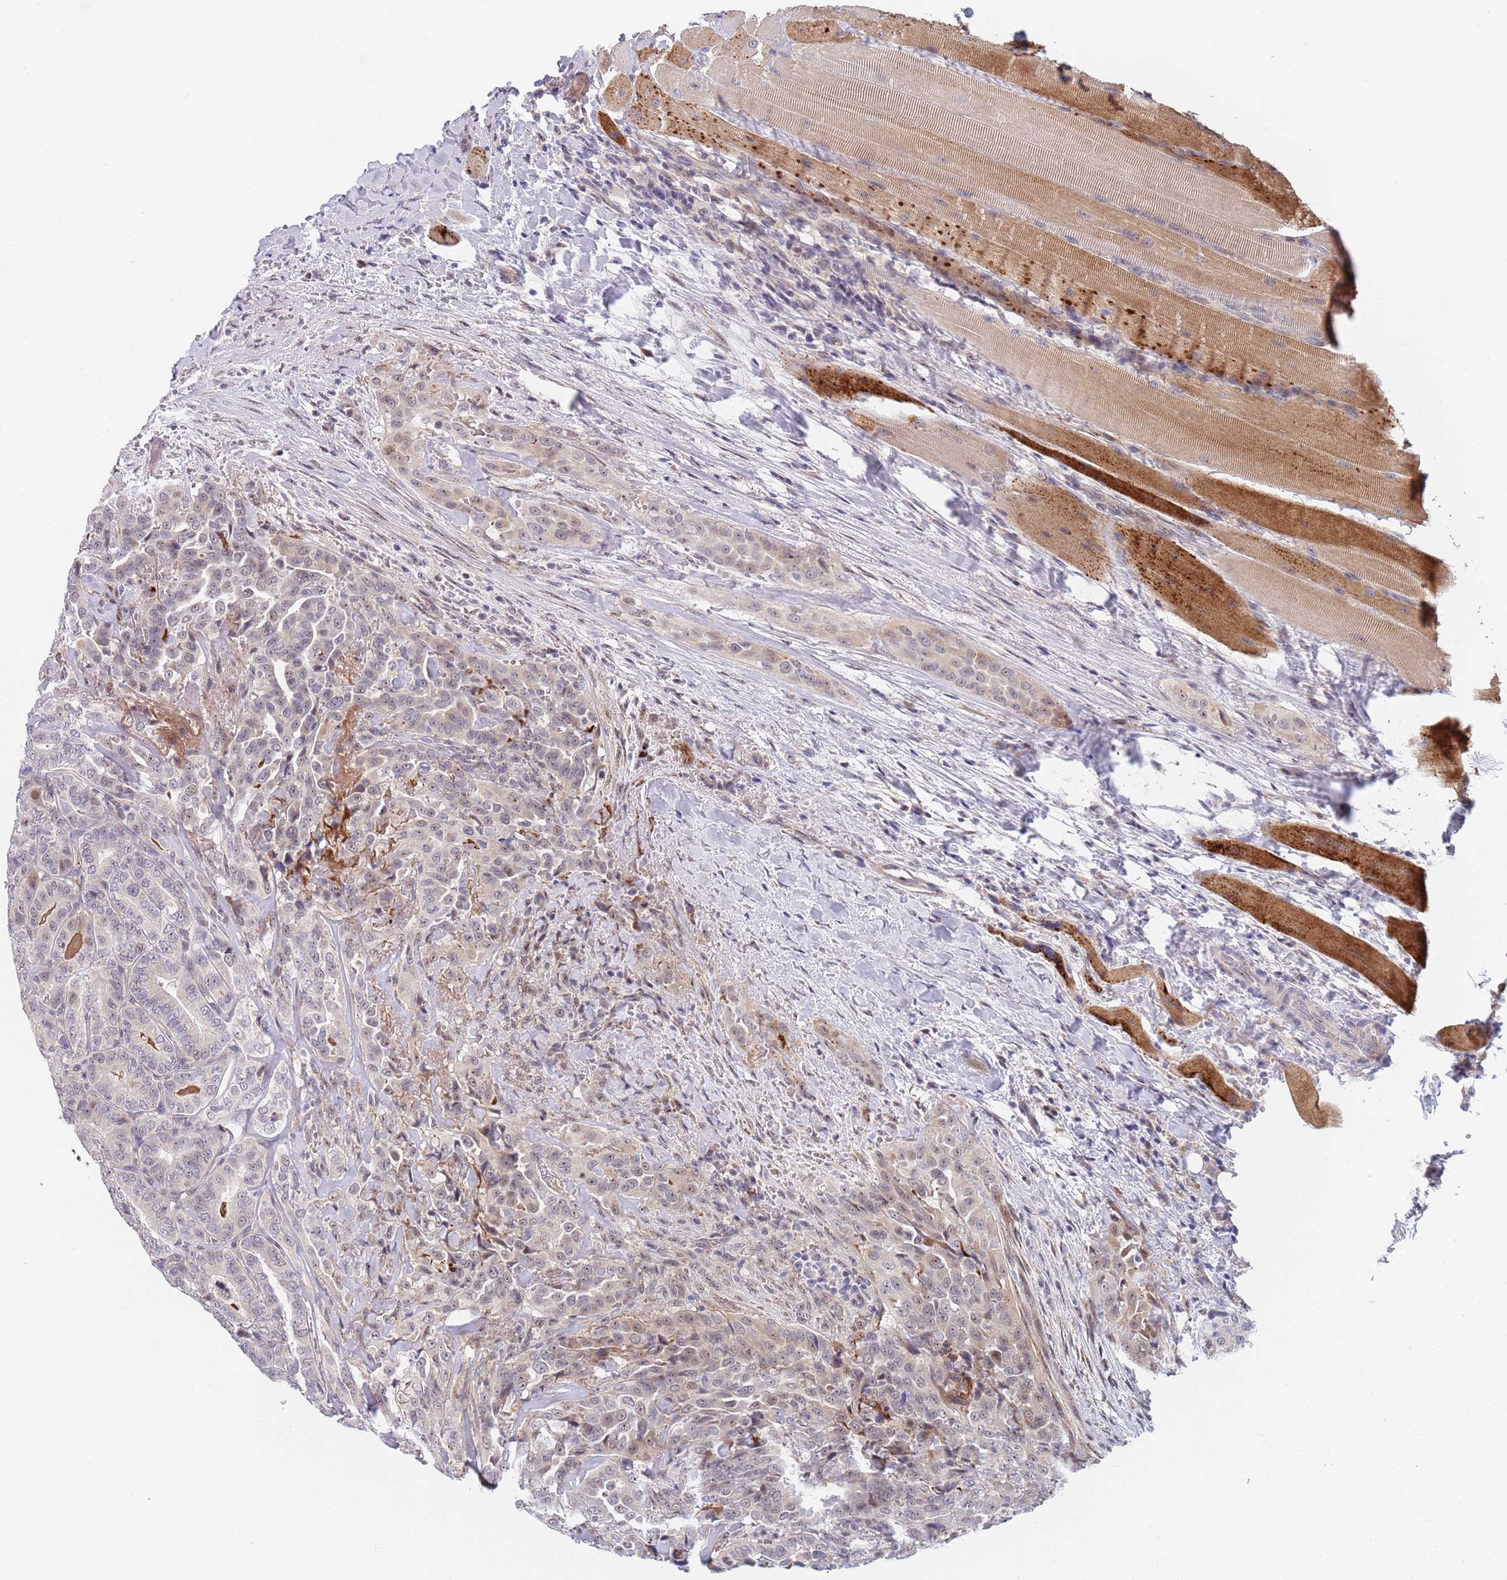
{"staining": {"intensity": "negative", "quantity": "none", "location": "none"}, "tissue": "thyroid cancer", "cell_type": "Tumor cells", "image_type": "cancer", "snomed": [{"axis": "morphology", "description": "Papillary adenocarcinoma, NOS"}, {"axis": "topography", "description": "Thyroid gland"}], "caption": "DAB immunohistochemical staining of human papillary adenocarcinoma (thyroid) displays no significant positivity in tumor cells.", "gene": "PLCL2", "patient": {"sex": "male", "age": 61}}